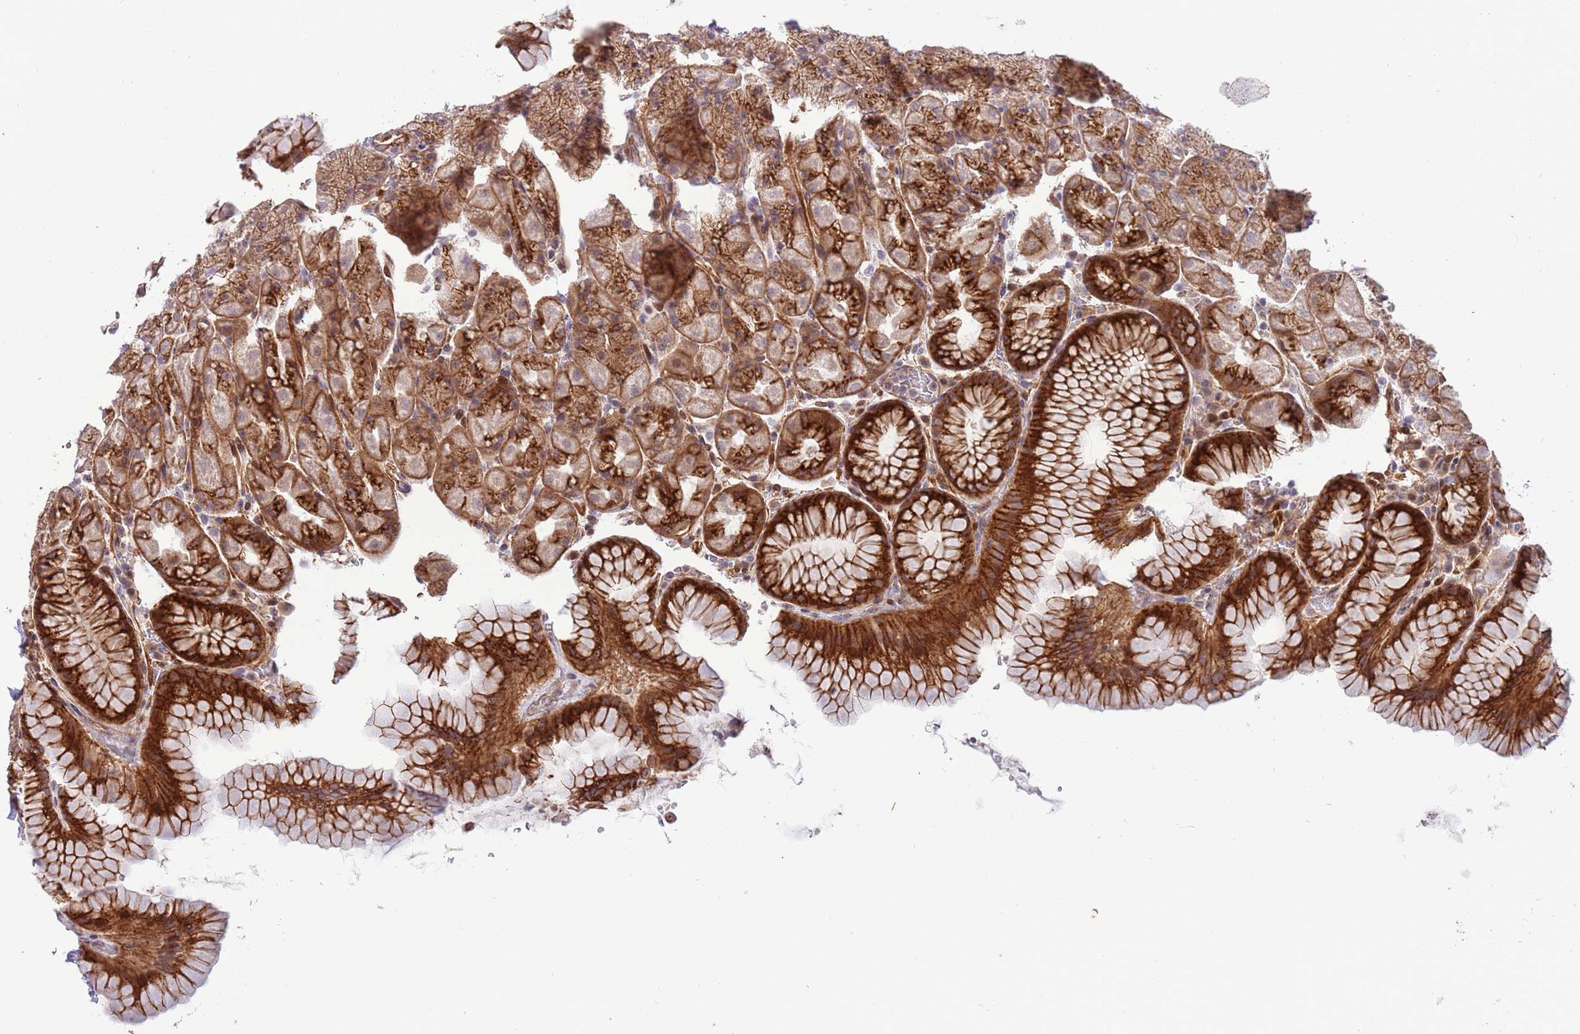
{"staining": {"intensity": "strong", "quantity": ">75%", "location": "cytoplasmic/membranous"}, "tissue": "stomach", "cell_type": "Glandular cells", "image_type": "normal", "snomed": [{"axis": "morphology", "description": "Normal tissue, NOS"}, {"axis": "topography", "description": "Stomach, upper"}, {"axis": "topography", "description": "Stomach, lower"}], "caption": "Human stomach stained for a protein (brown) shows strong cytoplasmic/membranous positive positivity in approximately >75% of glandular cells.", "gene": "ITGB6", "patient": {"sex": "male", "age": 67}}